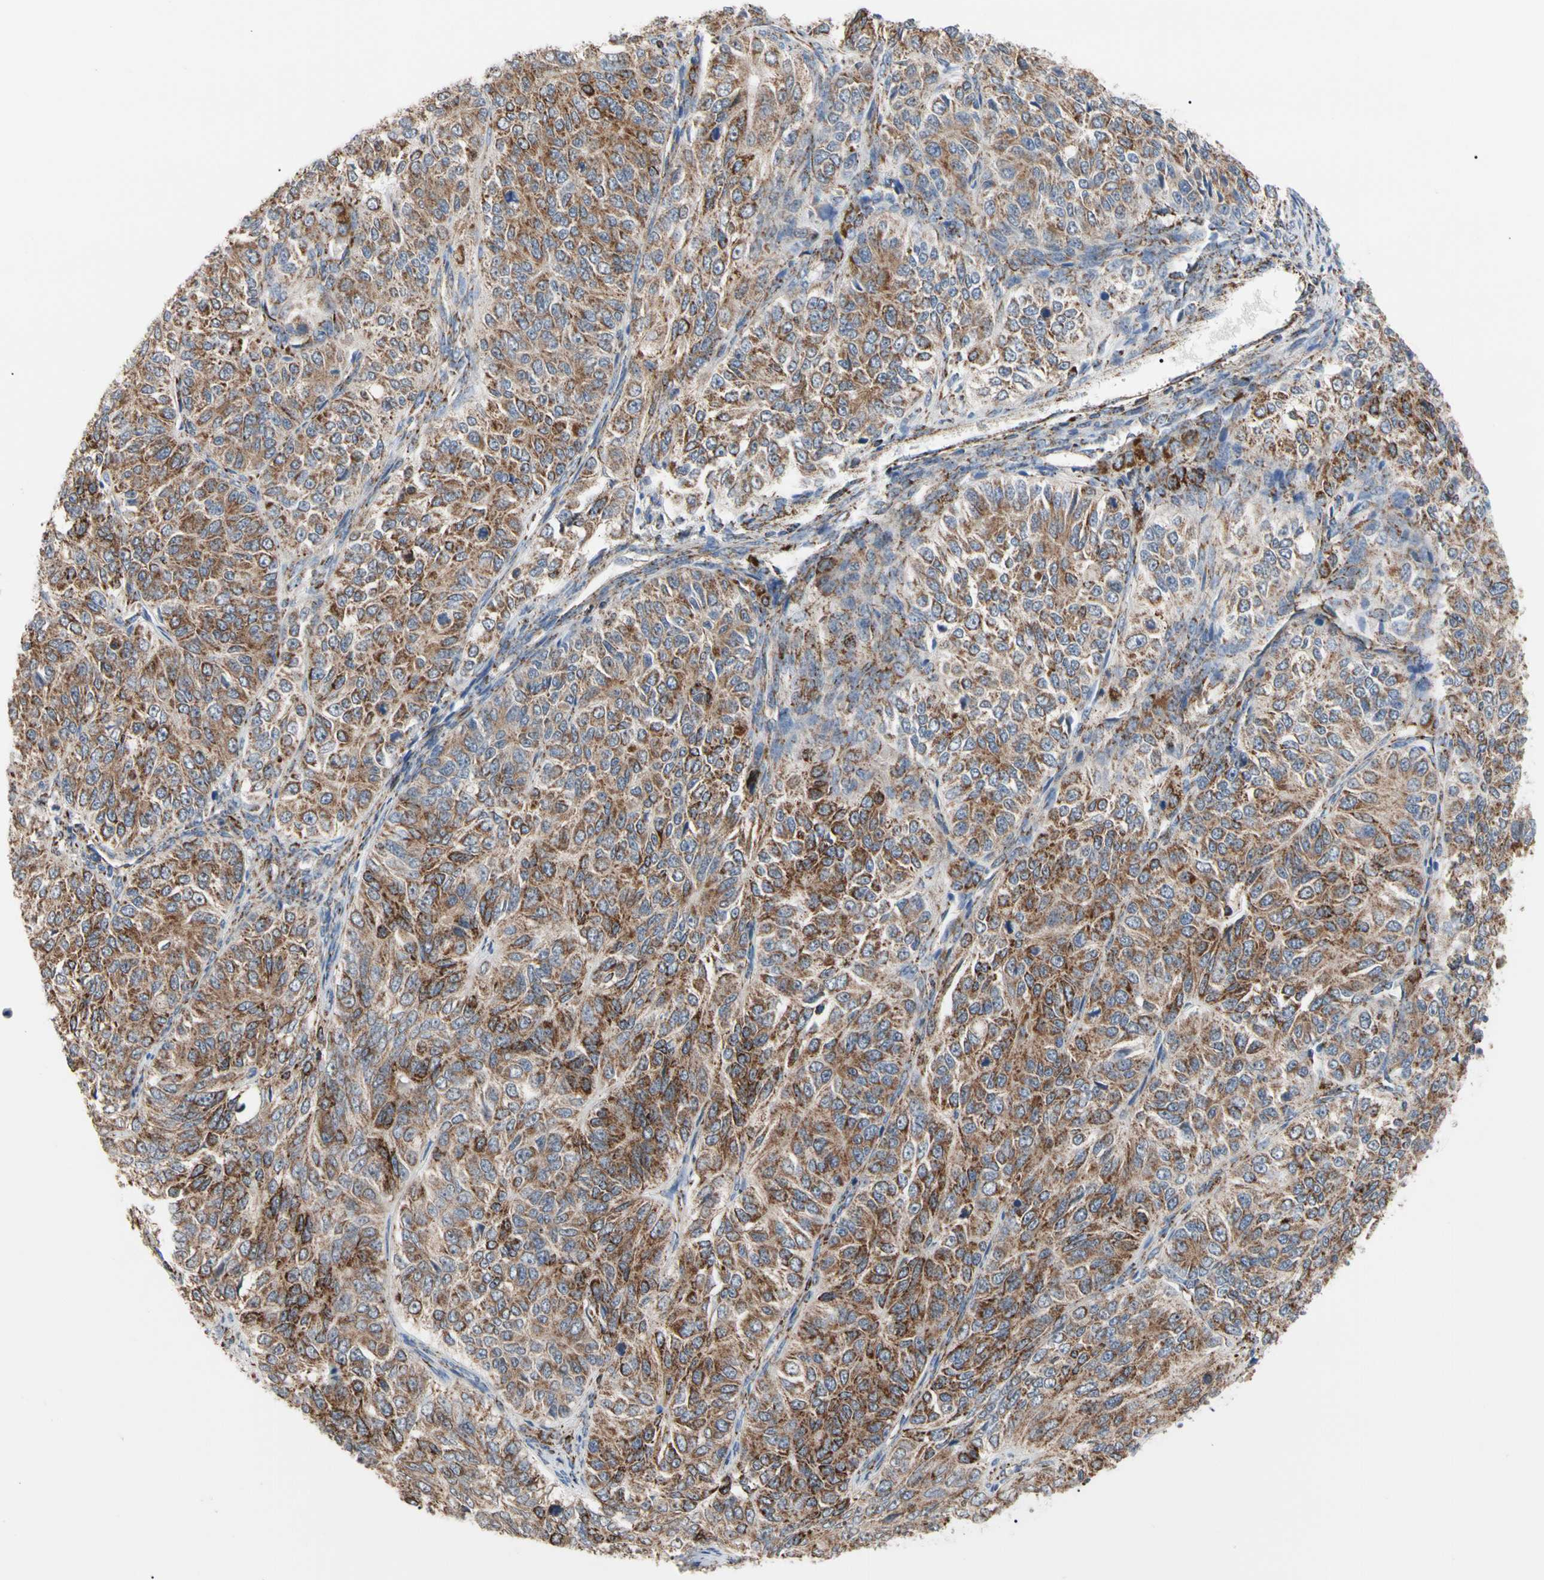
{"staining": {"intensity": "strong", "quantity": ">75%", "location": "cytoplasmic/membranous"}, "tissue": "ovarian cancer", "cell_type": "Tumor cells", "image_type": "cancer", "snomed": [{"axis": "morphology", "description": "Carcinoma, endometroid"}, {"axis": "topography", "description": "Ovary"}], "caption": "The micrograph reveals immunohistochemical staining of ovarian cancer. There is strong cytoplasmic/membranous positivity is identified in about >75% of tumor cells.", "gene": "FAM110B", "patient": {"sex": "female", "age": 51}}